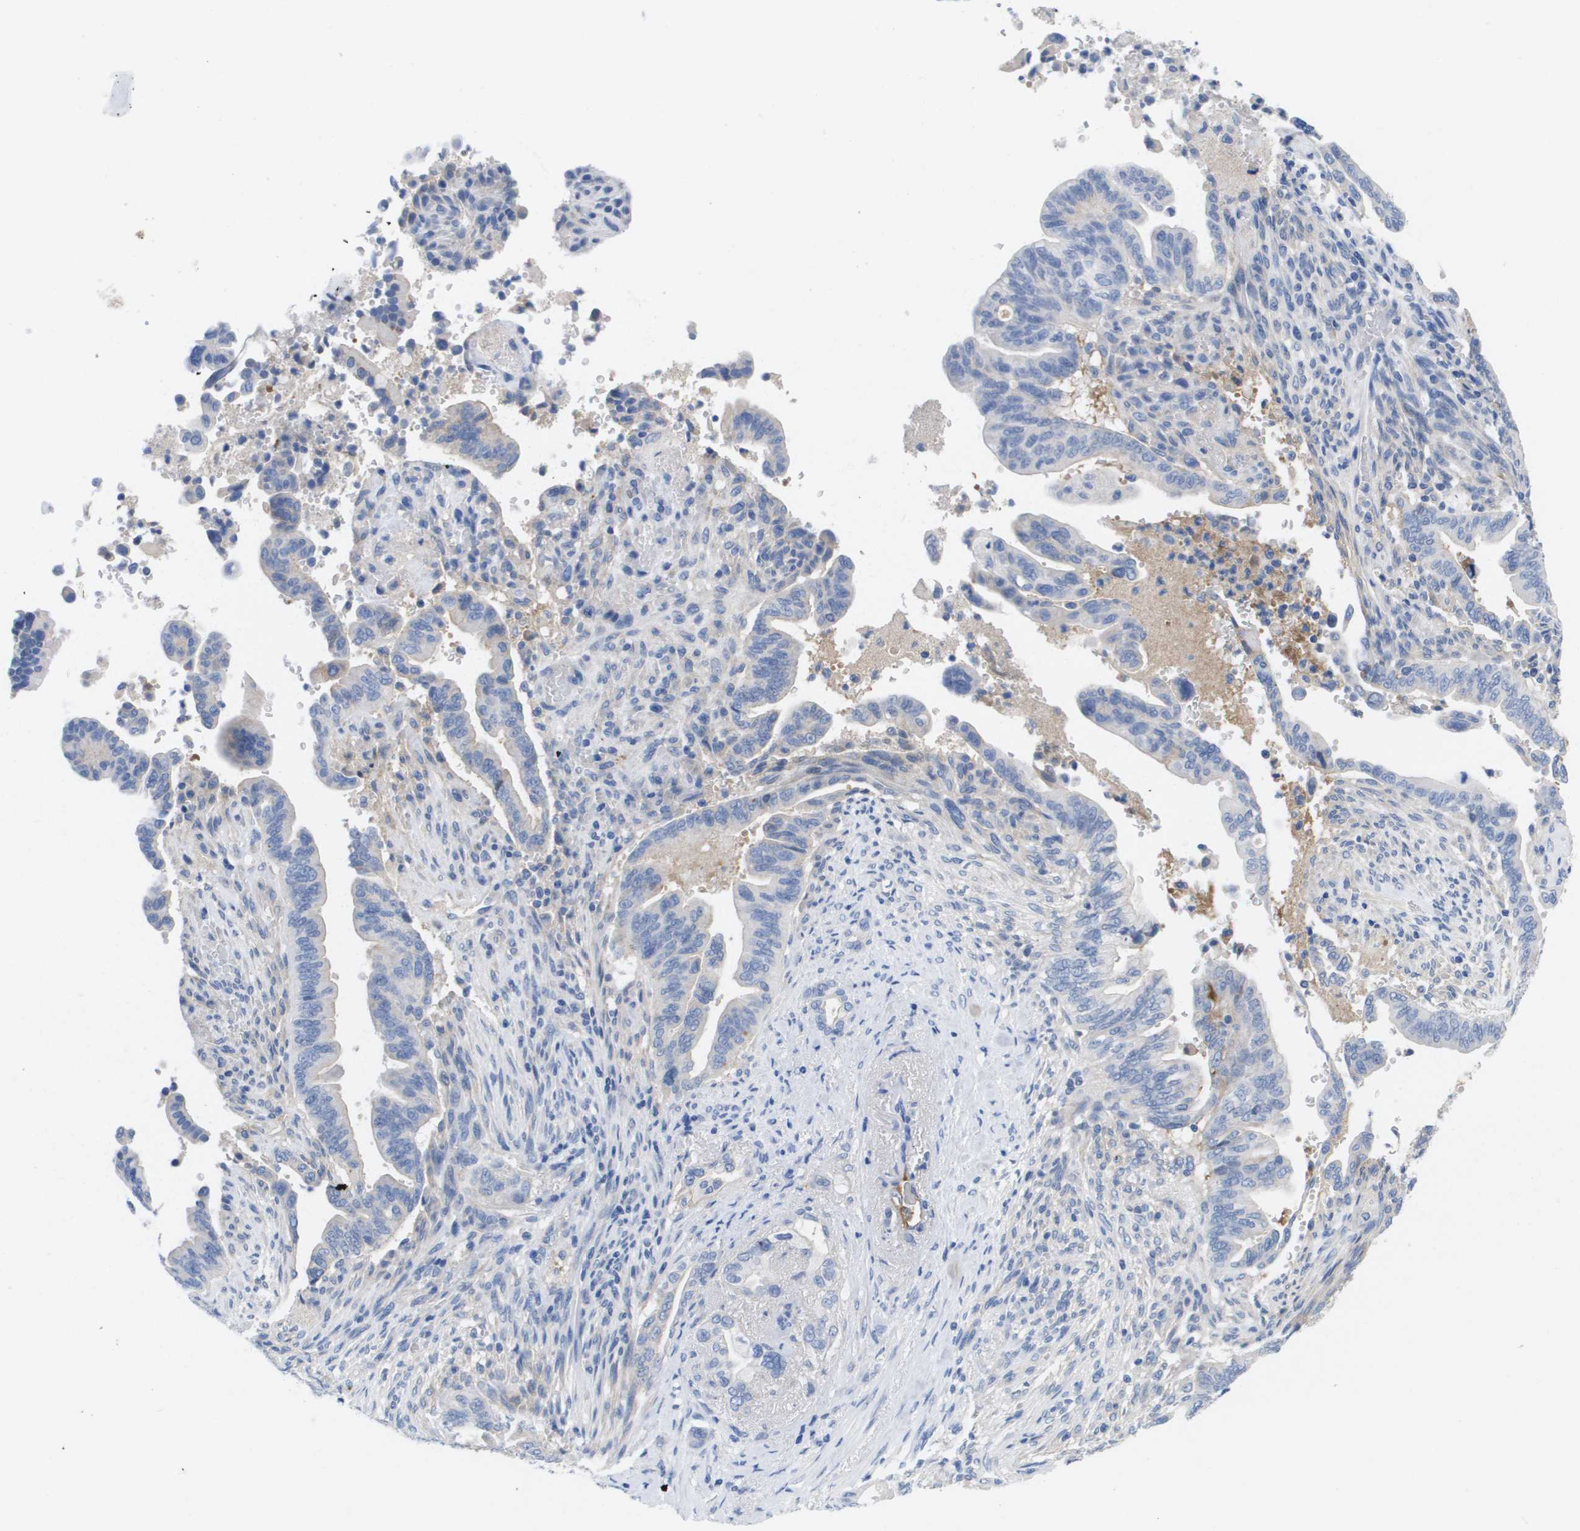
{"staining": {"intensity": "negative", "quantity": "none", "location": "none"}, "tissue": "pancreatic cancer", "cell_type": "Tumor cells", "image_type": "cancer", "snomed": [{"axis": "morphology", "description": "Adenocarcinoma, NOS"}, {"axis": "topography", "description": "Pancreas"}], "caption": "There is no significant expression in tumor cells of adenocarcinoma (pancreatic).", "gene": "APOA1", "patient": {"sex": "male", "age": 55}}